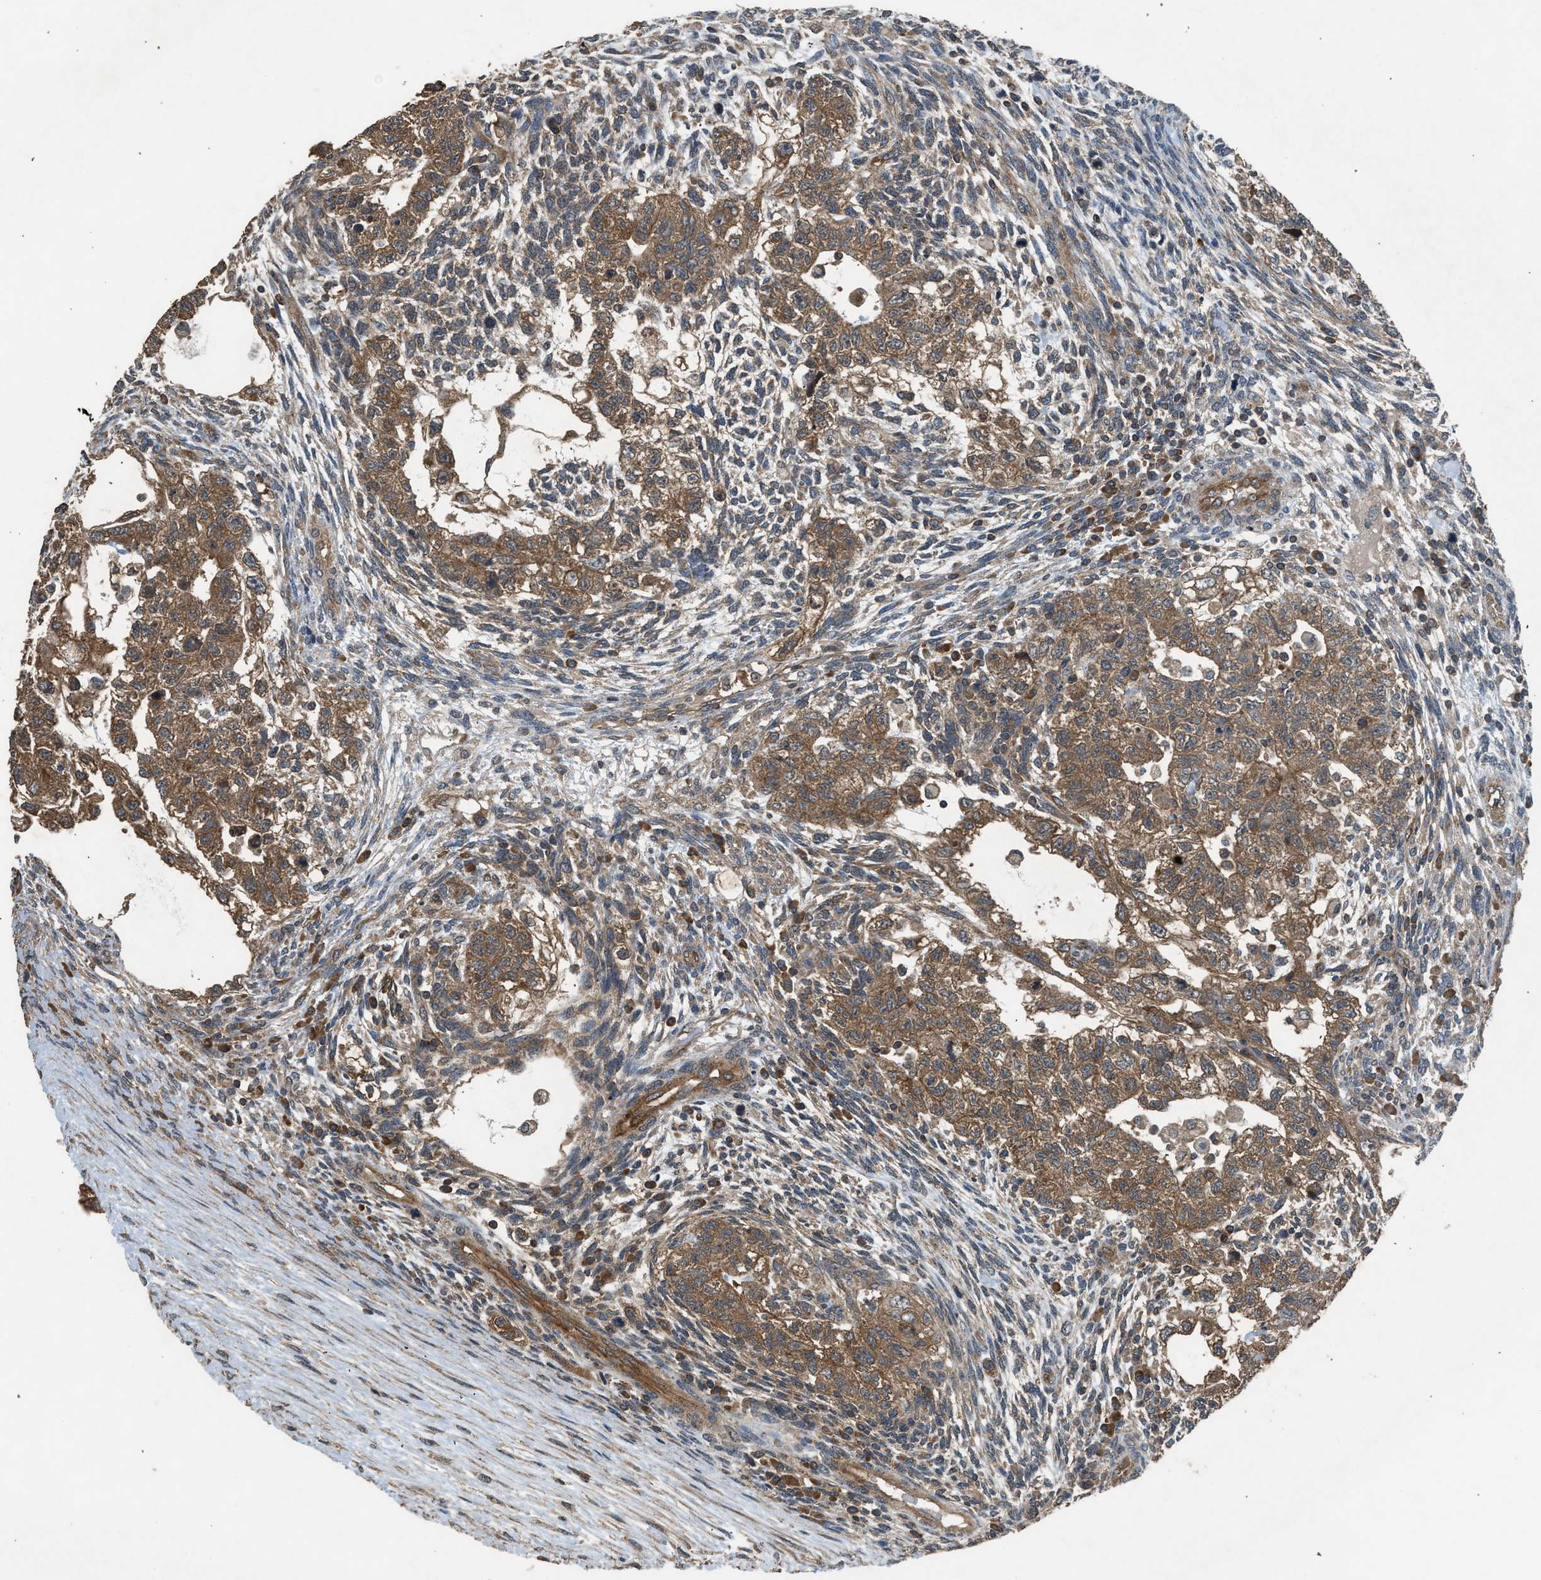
{"staining": {"intensity": "moderate", "quantity": ">75%", "location": "cytoplasmic/membranous"}, "tissue": "testis cancer", "cell_type": "Tumor cells", "image_type": "cancer", "snomed": [{"axis": "morphology", "description": "Normal tissue, NOS"}, {"axis": "morphology", "description": "Carcinoma, Embryonal, NOS"}, {"axis": "topography", "description": "Testis"}], "caption": "A high-resolution histopathology image shows IHC staining of testis cancer, which shows moderate cytoplasmic/membranous positivity in about >75% of tumor cells.", "gene": "HIP1R", "patient": {"sex": "male", "age": 36}}